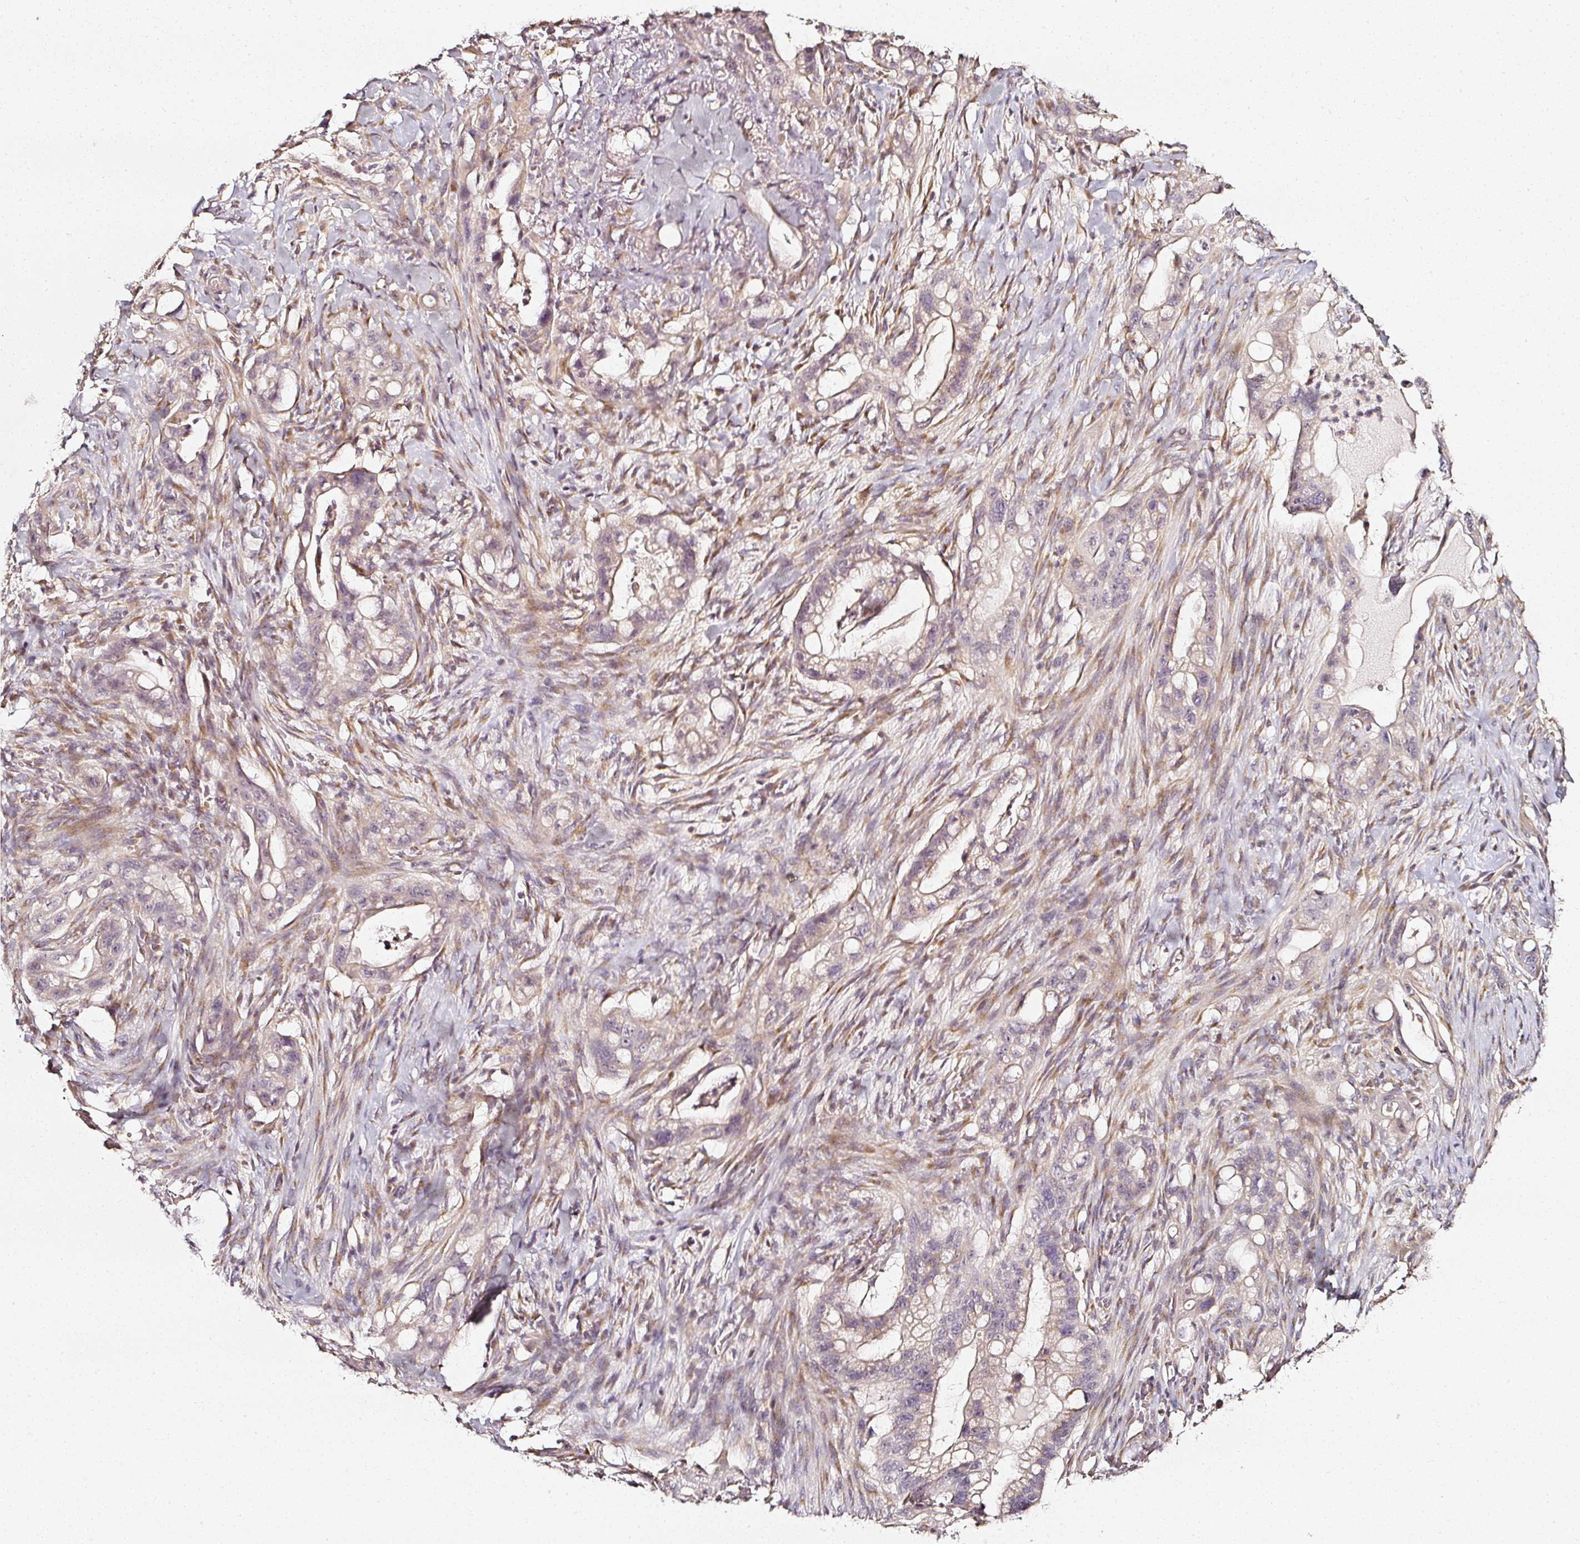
{"staining": {"intensity": "weak", "quantity": ">75%", "location": "cytoplasmic/membranous"}, "tissue": "pancreatic cancer", "cell_type": "Tumor cells", "image_type": "cancer", "snomed": [{"axis": "morphology", "description": "Adenocarcinoma, NOS"}, {"axis": "topography", "description": "Pancreas"}], "caption": "An image of human adenocarcinoma (pancreatic) stained for a protein shows weak cytoplasmic/membranous brown staining in tumor cells. (Stains: DAB (3,3'-diaminobenzidine) in brown, nuclei in blue, Microscopy: brightfield microscopy at high magnification).", "gene": "NTRK1", "patient": {"sex": "male", "age": 44}}